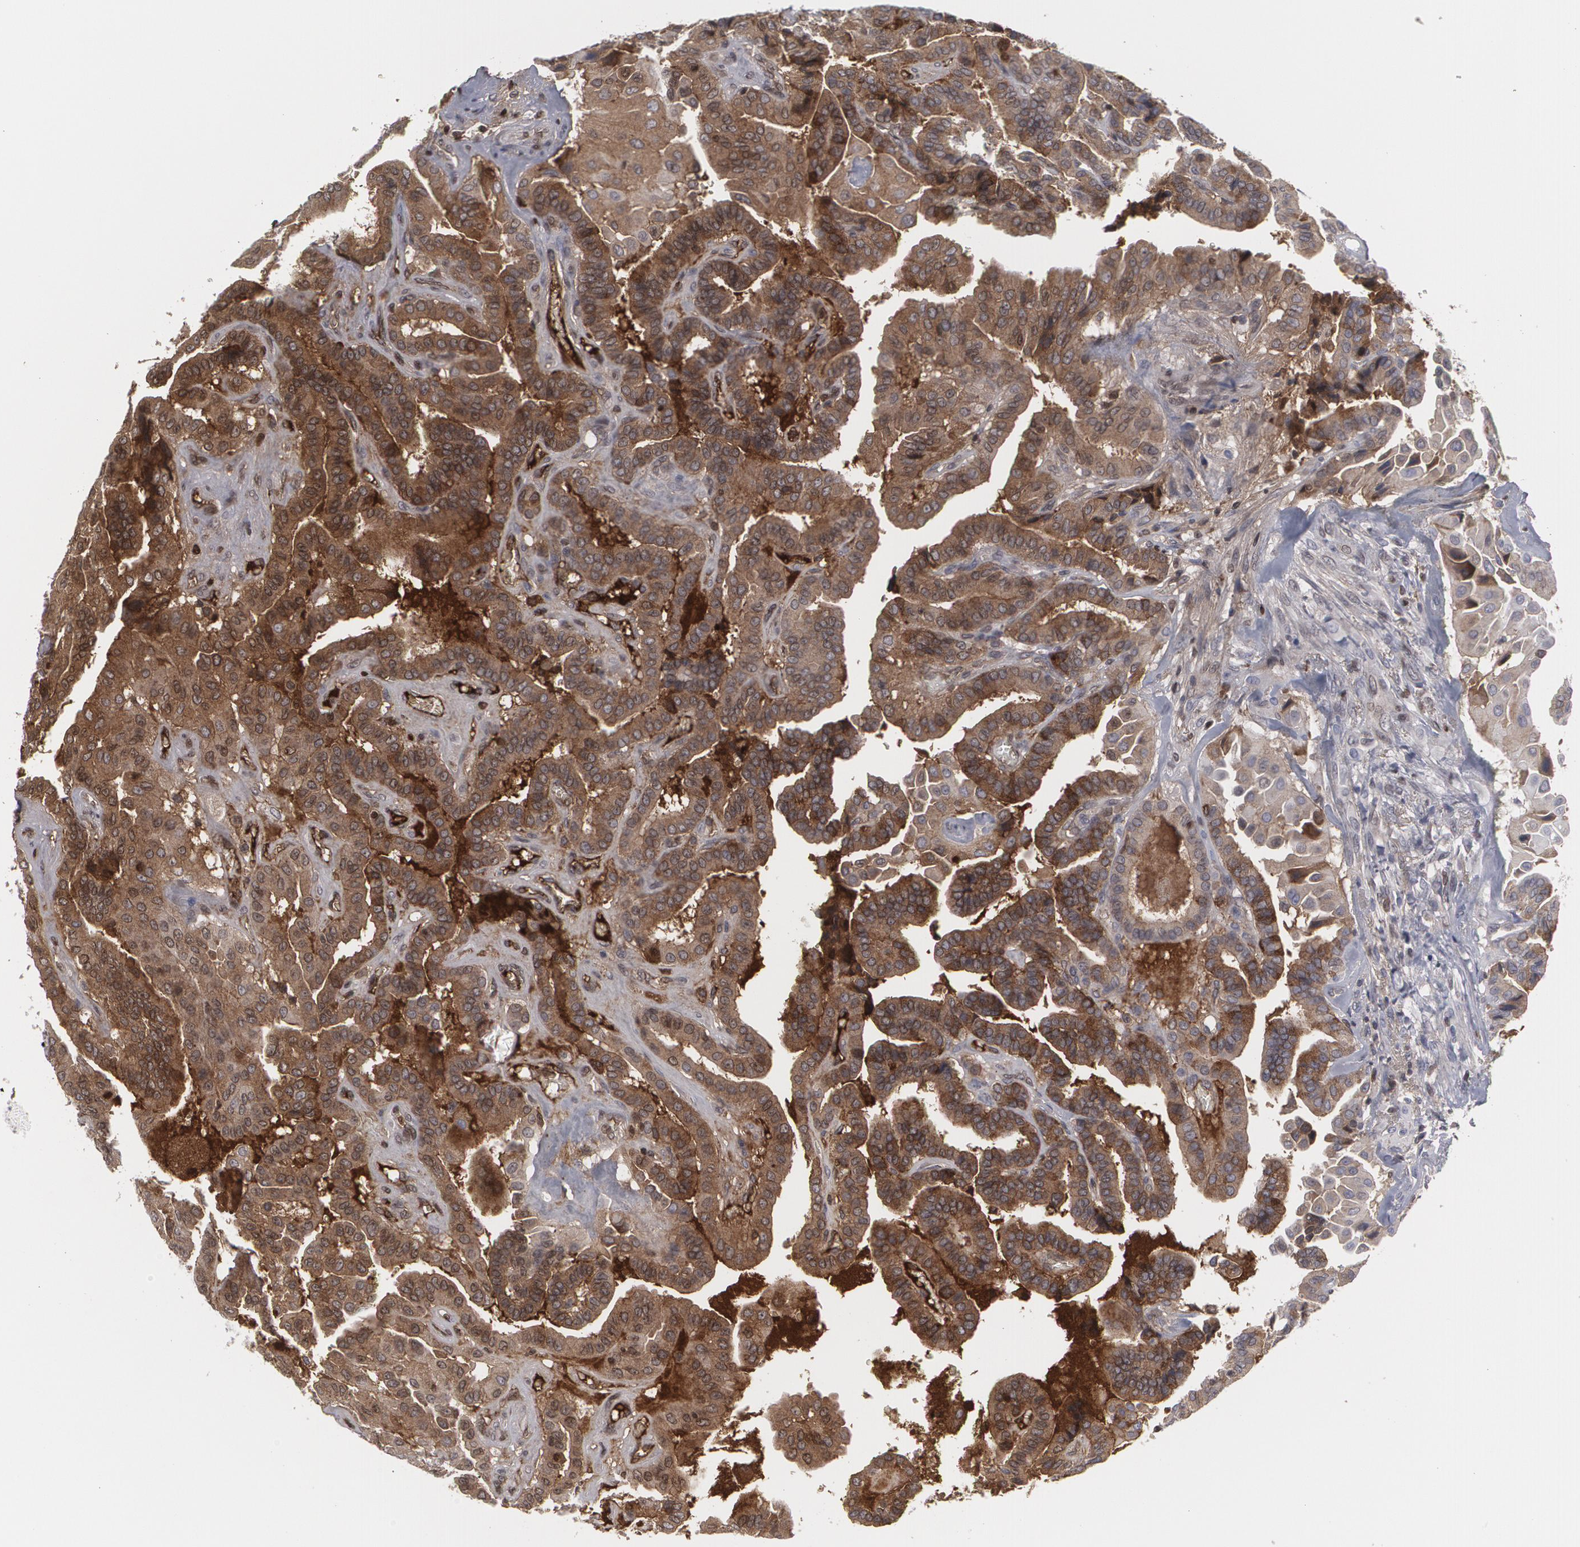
{"staining": {"intensity": "moderate", "quantity": ">75%", "location": "cytoplasmic/membranous"}, "tissue": "thyroid cancer", "cell_type": "Tumor cells", "image_type": "cancer", "snomed": [{"axis": "morphology", "description": "Papillary adenocarcinoma, NOS"}, {"axis": "topography", "description": "Thyroid gland"}], "caption": "Immunohistochemistry (IHC) (DAB) staining of papillary adenocarcinoma (thyroid) displays moderate cytoplasmic/membranous protein staining in about >75% of tumor cells.", "gene": "LRG1", "patient": {"sex": "male", "age": 87}}